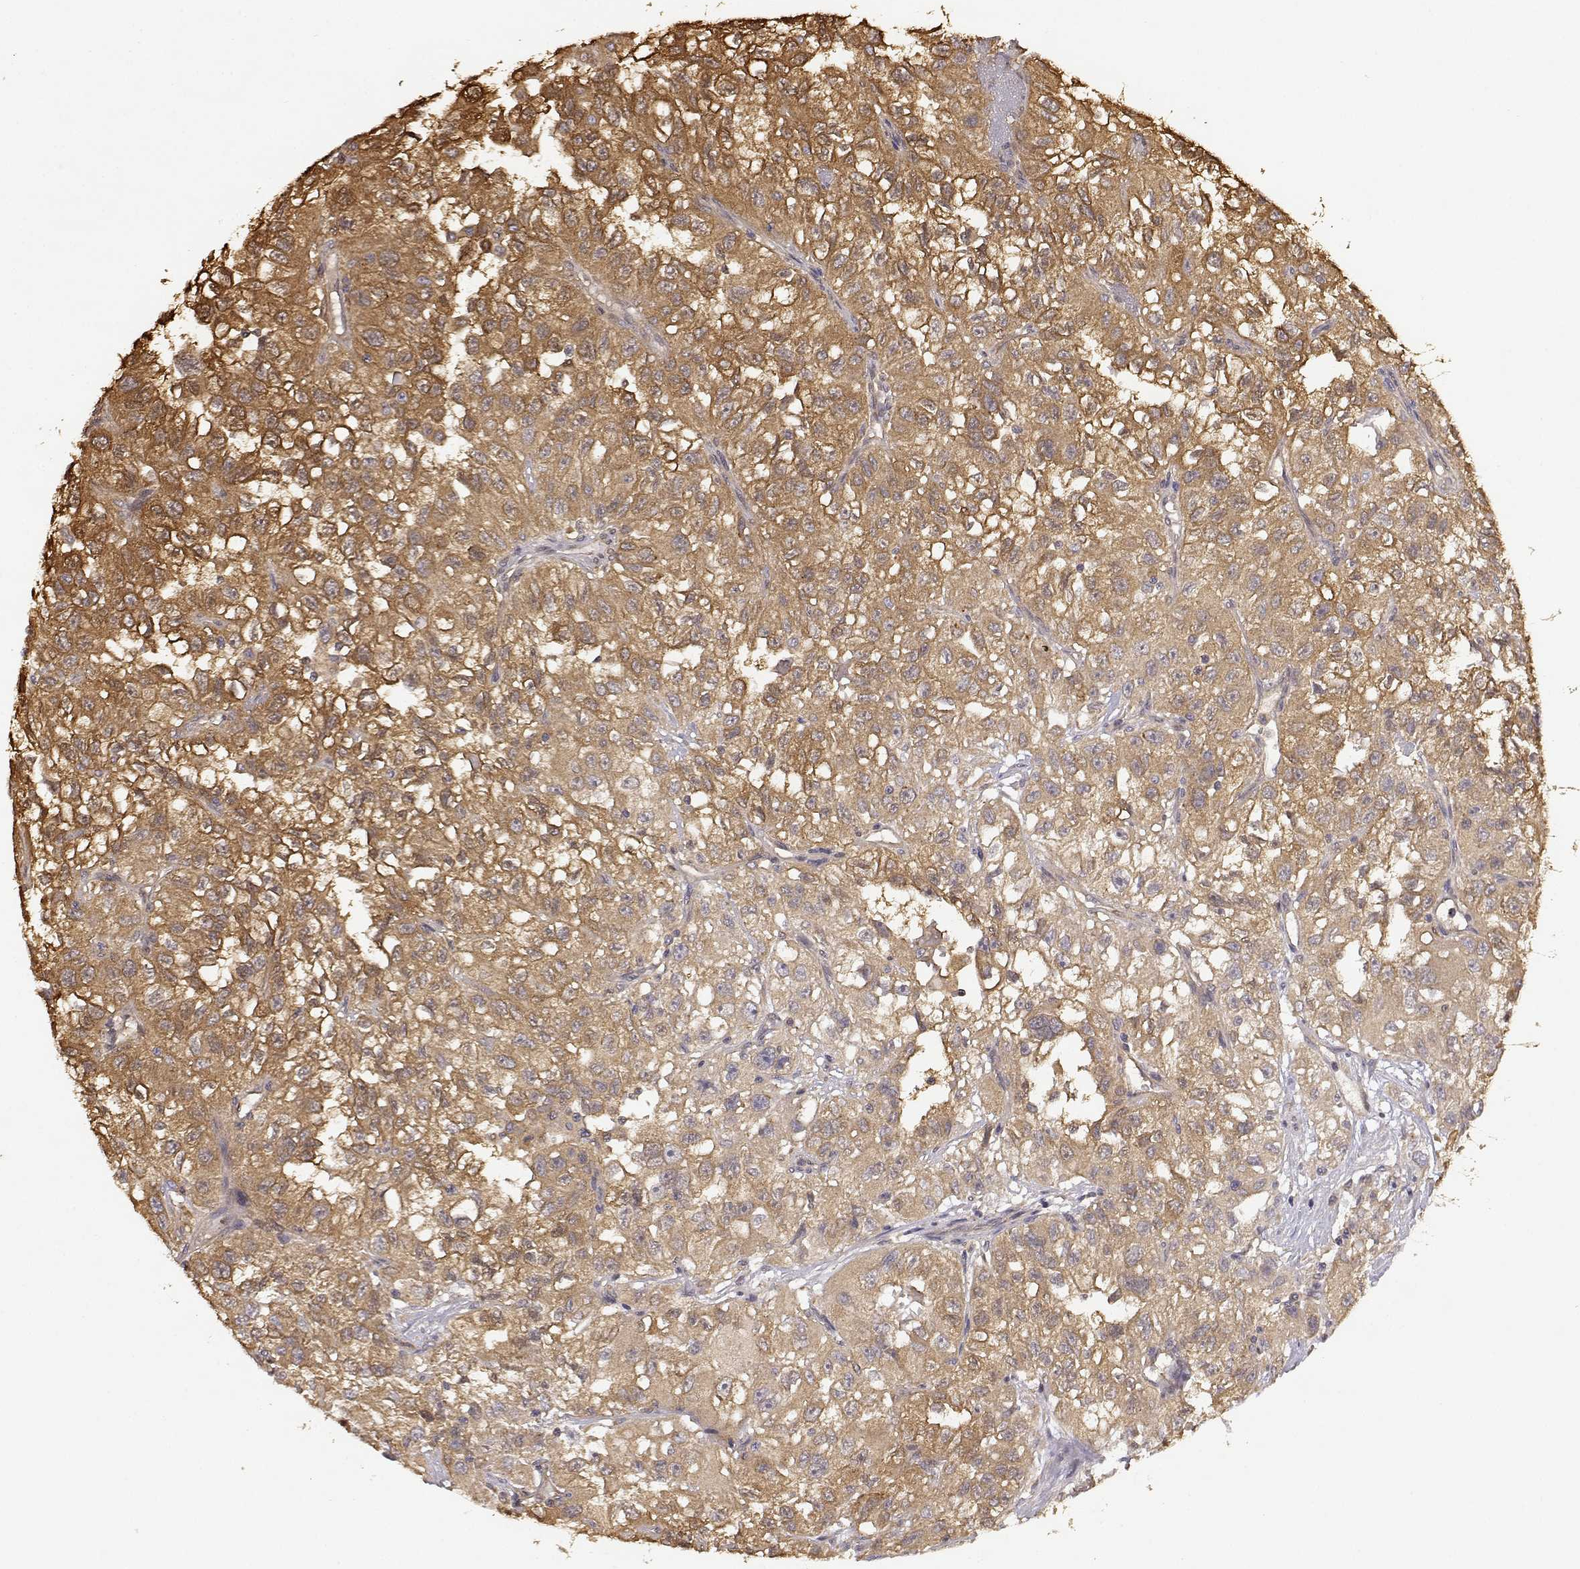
{"staining": {"intensity": "moderate", "quantity": ">75%", "location": "cytoplasmic/membranous"}, "tissue": "renal cancer", "cell_type": "Tumor cells", "image_type": "cancer", "snomed": [{"axis": "morphology", "description": "Adenocarcinoma, NOS"}, {"axis": "topography", "description": "Kidney"}], "caption": "Immunohistochemistry of human renal cancer (adenocarcinoma) demonstrates medium levels of moderate cytoplasmic/membranous staining in about >75% of tumor cells. (Brightfield microscopy of DAB IHC at high magnification).", "gene": "CRIM1", "patient": {"sex": "male", "age": 64}}